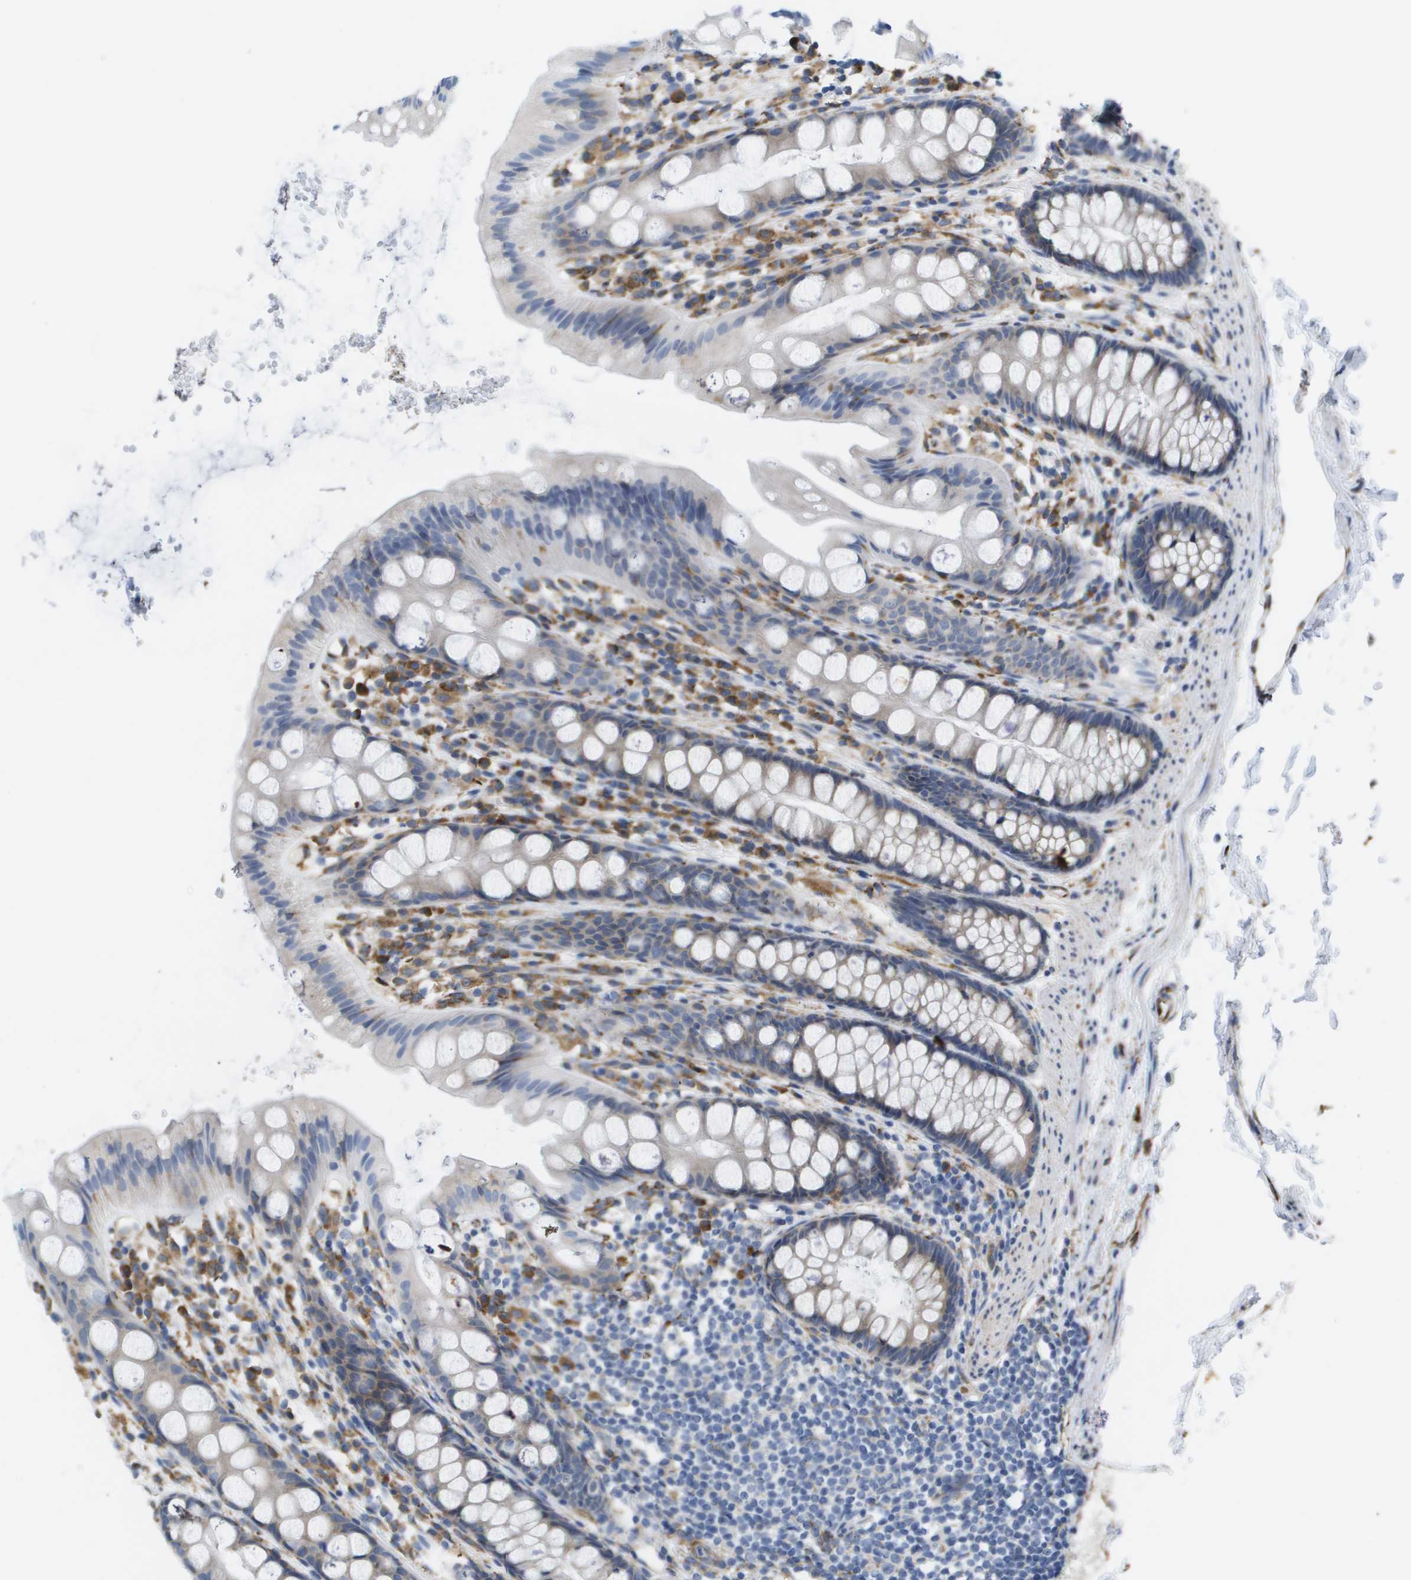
{"staining": {"intensity": "weak", "quantity": "<25%", "location": "cytoplasmic/membranous"}, "tissue": "rectum", "cell_type": "Glandular cells", "image_type": "normal", "snomed": [{"axis": "morphology", "description": "Normal tissue, NOS"}, {"axis": "topography", "description": "Rectum"}], "caption": "An image of human rectum is negative for staining in glandular cells. (Stains: DAB immunohistochemistry with hematoxylin counter stain, Microscopy: brightfield microscopy at high magnification).", "gene": "ST3GAL2", "patient": {"sex": "female", "age": 65}}